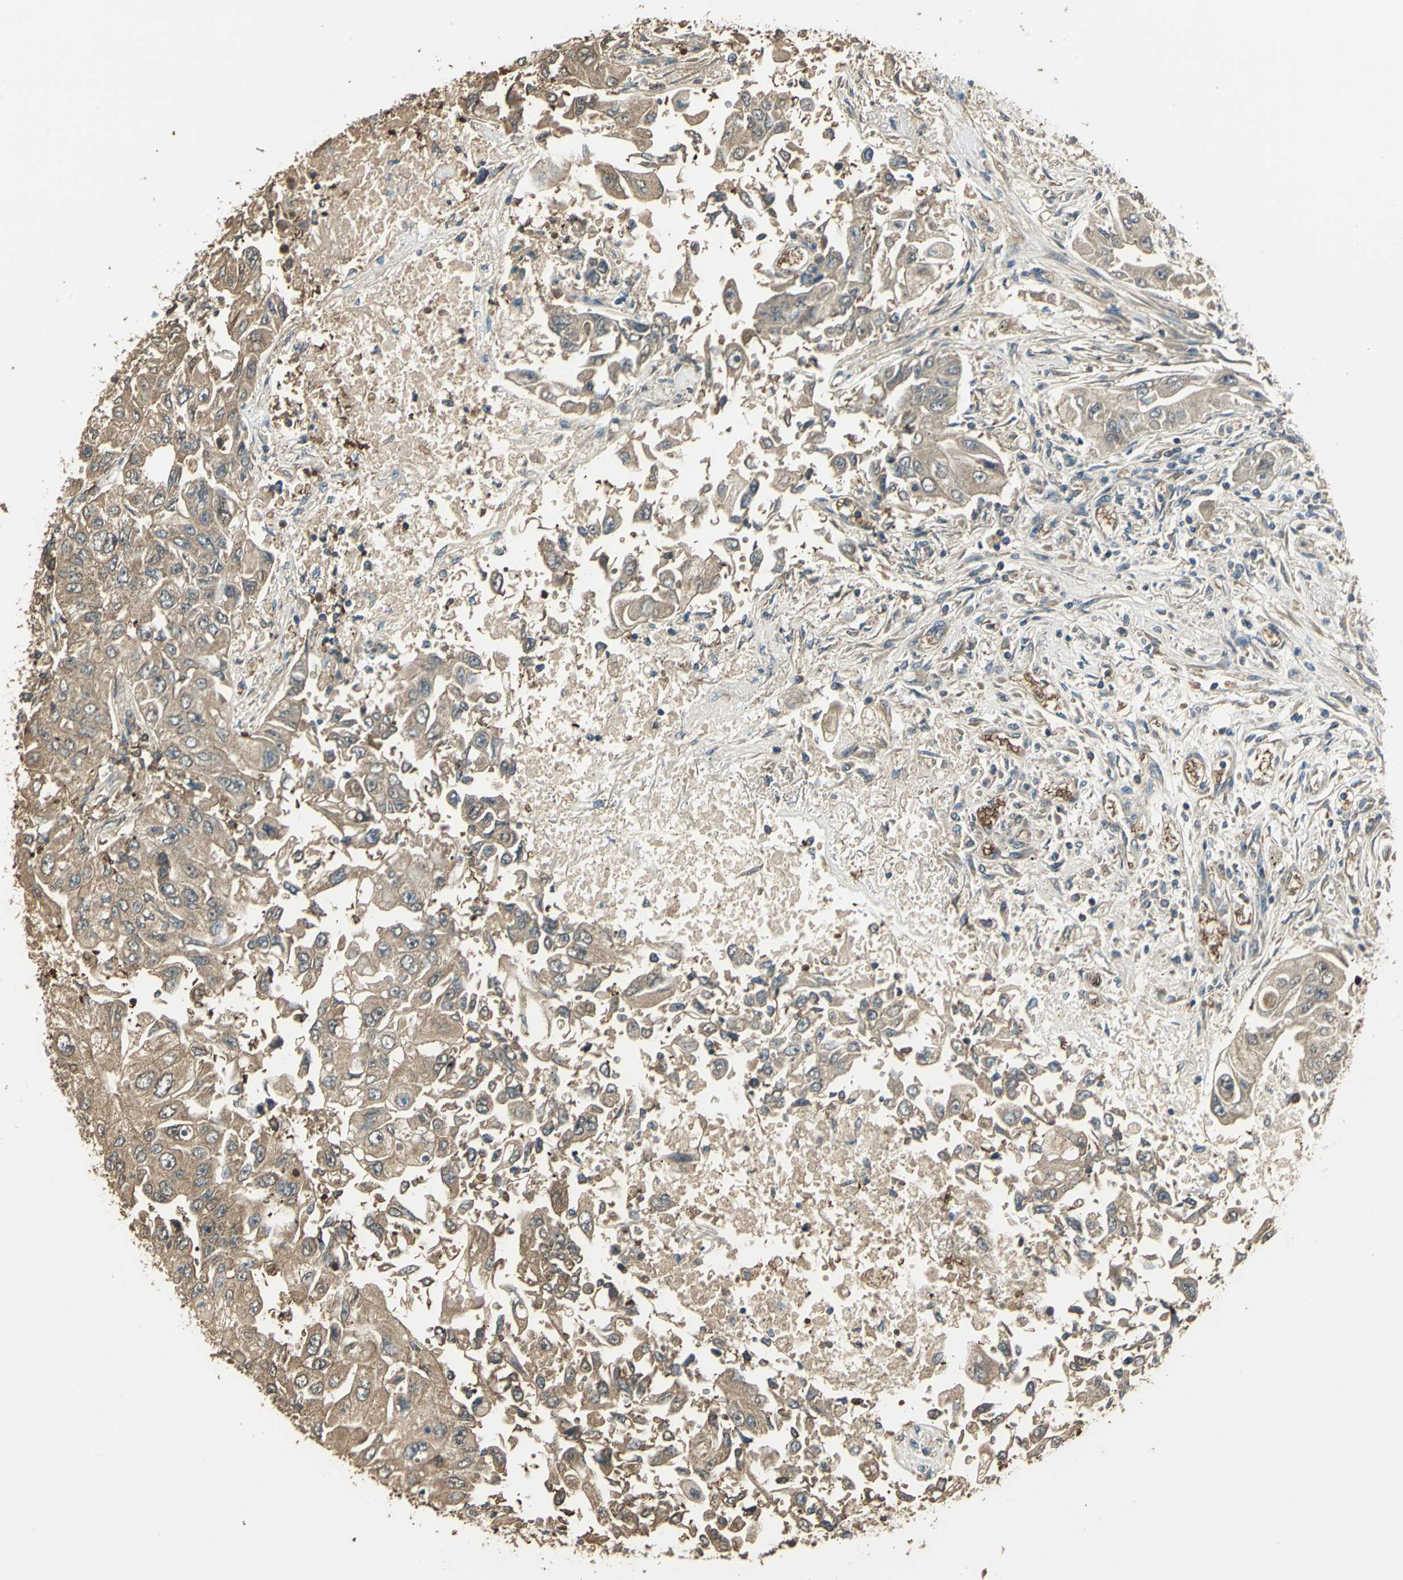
{"staining": {"intensity": "weak", "quantity": ">75%", "location": "cytoplasmic/membranous"}, "tissue": "lung cancer", "cell_type": "Tumor cells", "image_type": "cancer", "snomed": [{"axis": "morphology", "description": "Adenocarcinoma, NOS"}, {"axis": "topography", "description": "Lung"}], "caption": "The photomicrograph displays a brown stain indicating the presence of a protein in the cytoplasmic/membranous of tumor cells in lung cancer.", "gene": "DDAH1", "patient": {"sex": "male", "age": 84}}